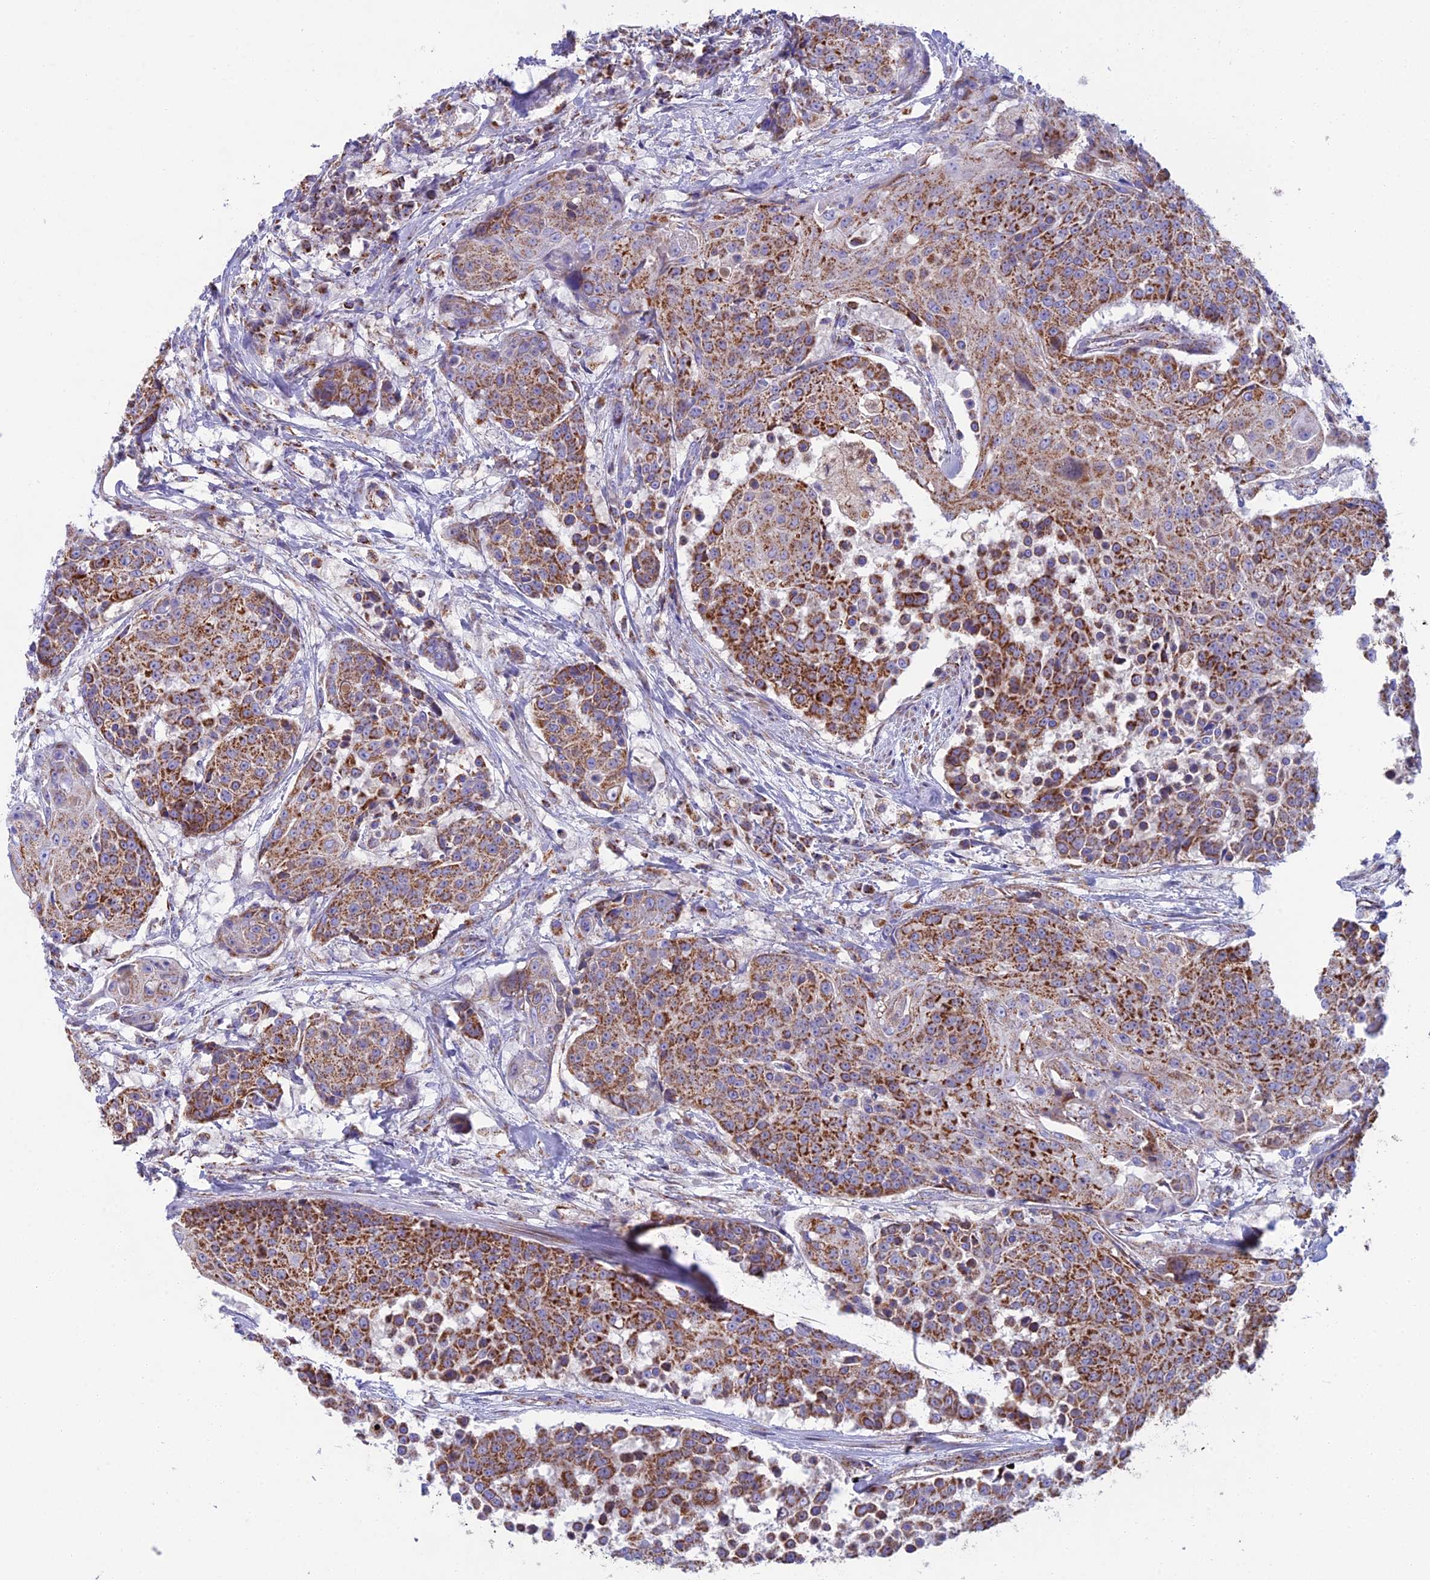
{"staining": {"intensity": "moderate", "quantity": ">75%", "location": "cytoplasmic/membranous"}, "tissue": "urothelial cancer", "cell_type": "Tumor cells", "image_type": "cancer", "snomed": [{"axis": "morphology", "description": "Urothelial carcinoma, High grade"}, {"axis": "topography", "description": "Urinary bladder"}], "caption": "Brown immunohistochemical staining in human high-grade urothelial carcinoma displays moderate cytoplasmic/membranous staining in approximately >75% of tumor cells.", "gene": "CS", "patient": {"sex": "female", "age": 63}}